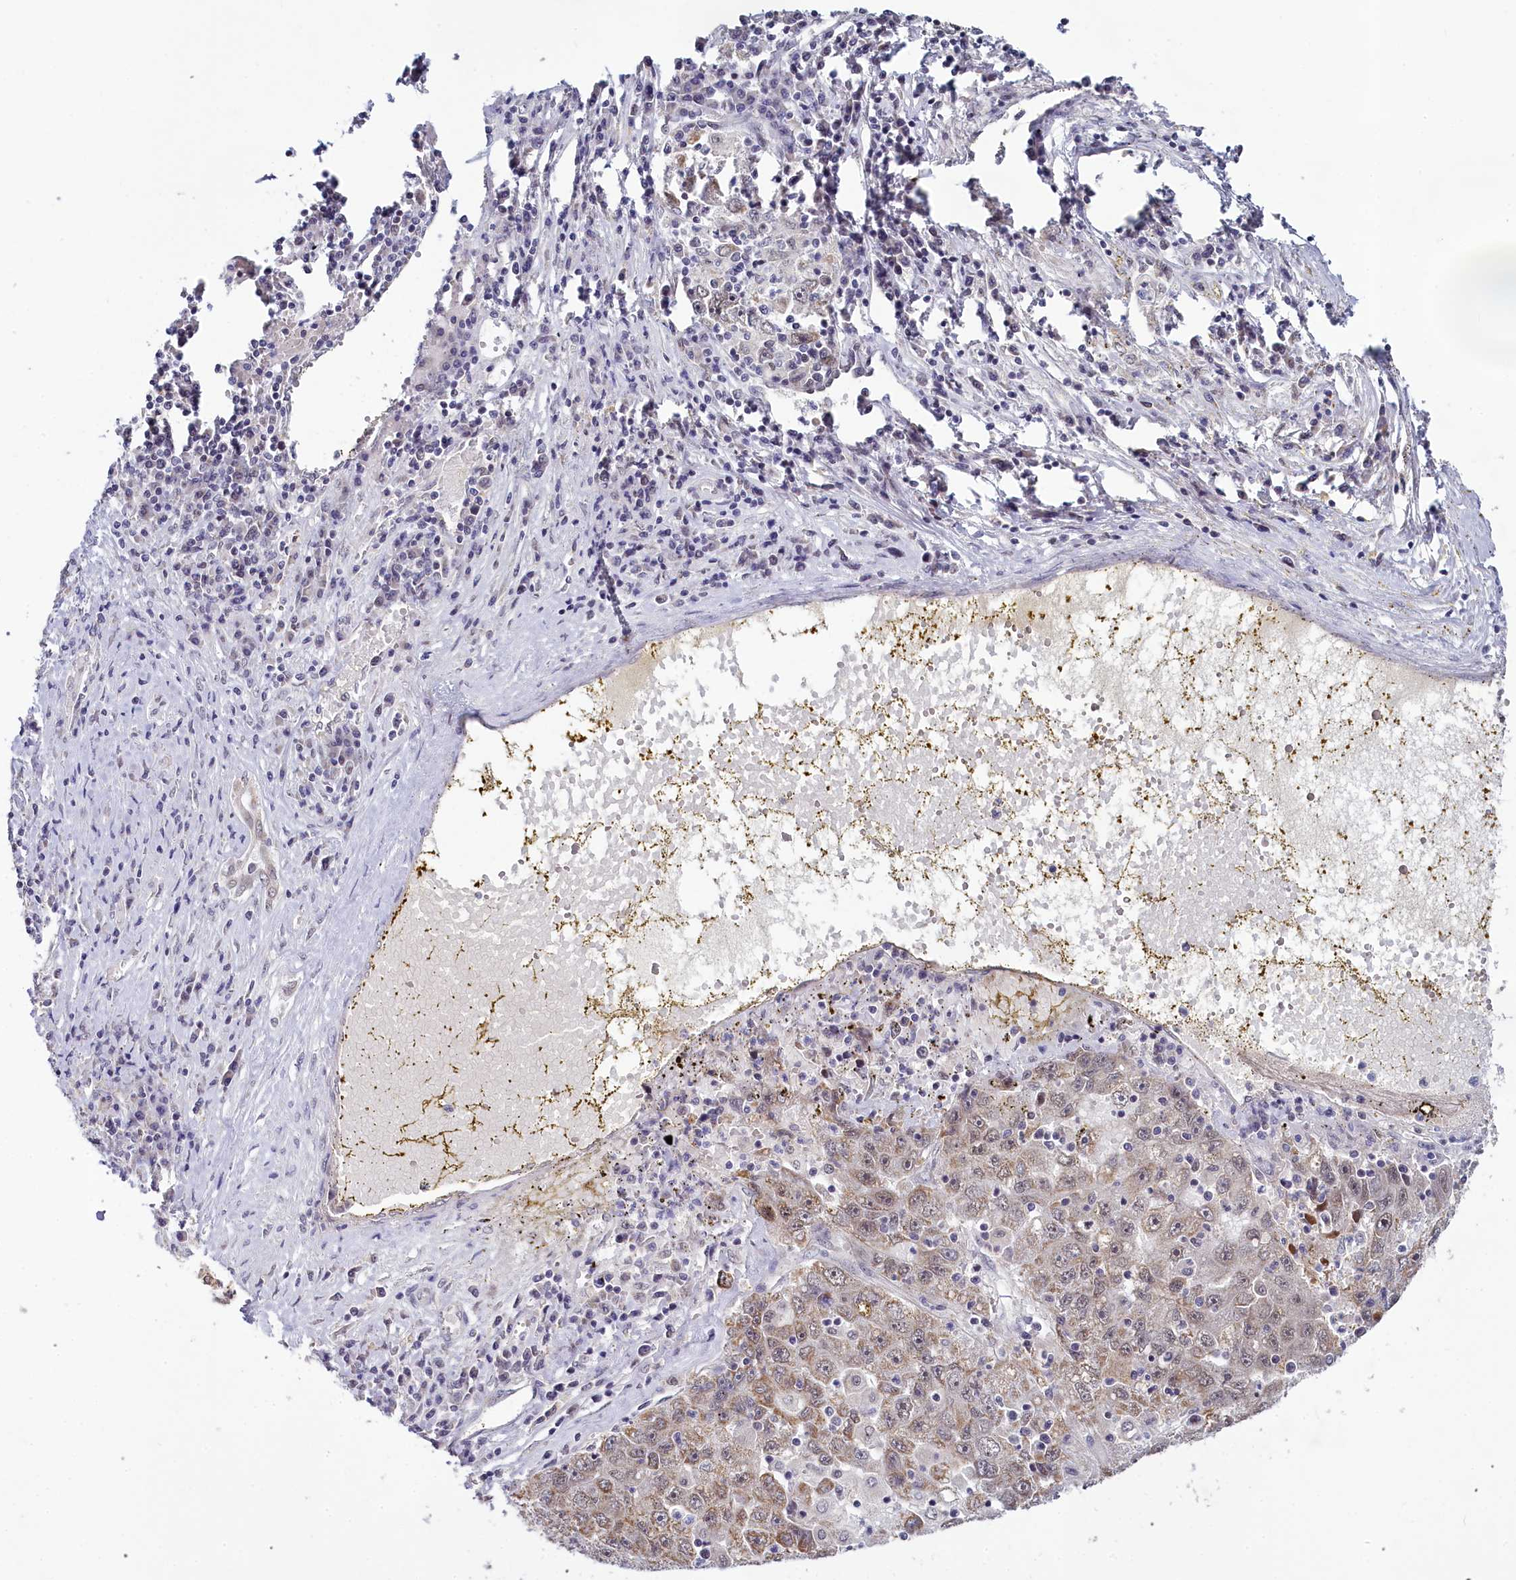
{"staining": {"intensity": "moderate", "quantity": "<25%", "location": "cytoplasmic/membranous"}, "tissue": "liver cancer", "cell_type": "Tumor cells", "image_type": "cancer", "snomed": [{"axis": "morphology", "description": "Carcinoma, Hepatocellular, NOS"}, {"axis": "topography", "description": "Liver"}], "caption": "Immunohistochemical staining of human hepatocellular carcinoma (liver) demonstrates moderate cytoplasmic/membranous protein positivity in about <25% of tumor cells.", "gene": "PPHLN1", "patient": {"sex": "male", "age": 49}}